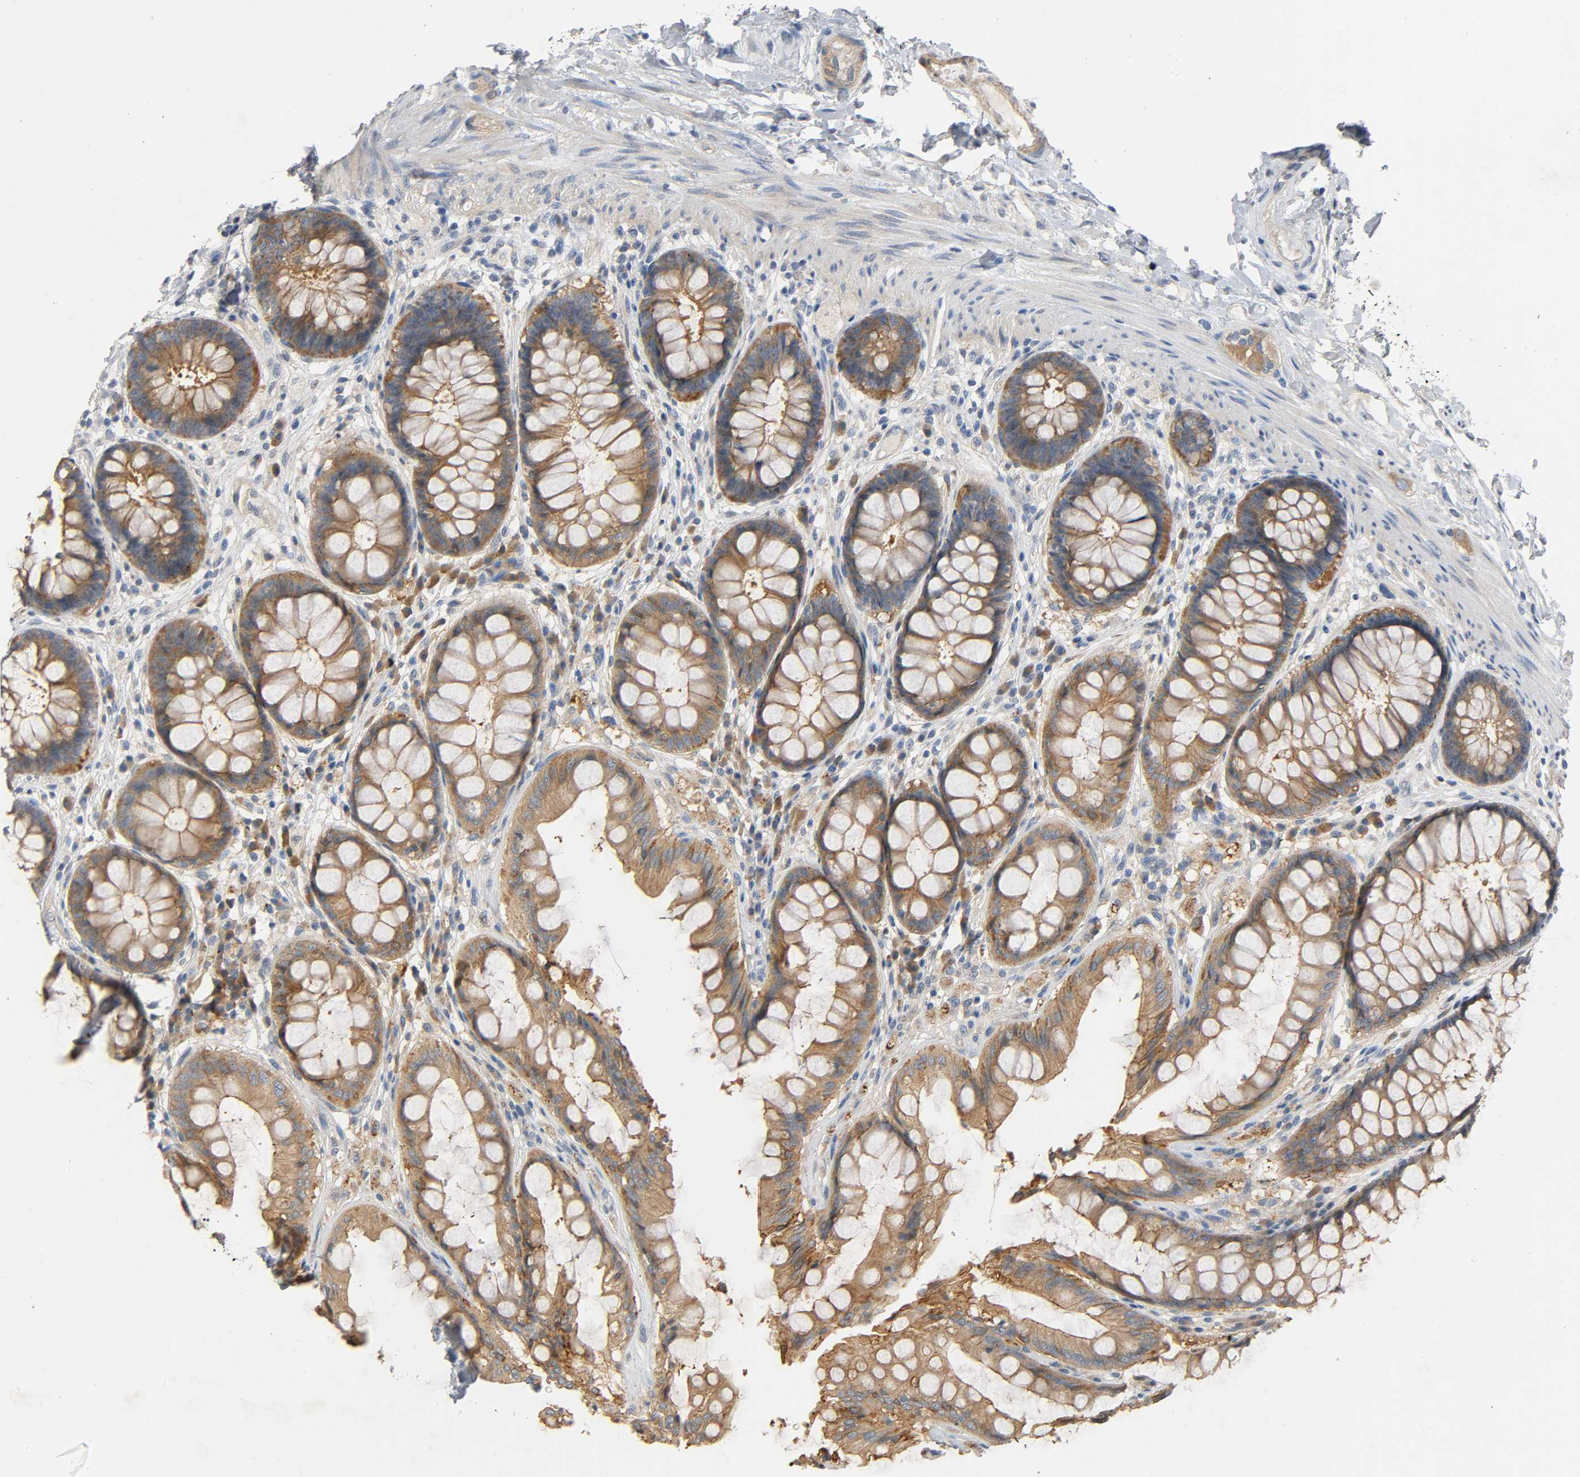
{"staining": {"intensity": "strong", "quantity": ">75%", "location": "cytoplasmic/membranous"}, "tissue": "rectum", "cell_type": "Glandular cells", "image_type": "normal", "snomed": [{"axis": "morphology", "description": "Normal tissue, NOS"}, {"axis": "topography", "description": "Rectum"}], "caption": "Human rectum stained with a brown dye displays strong cytoplasmic/membranous positive positivity in approximately >75% of glandular cells.", "gene": "ARPC1A", "patient": {"sex": "female", "age": 46}}